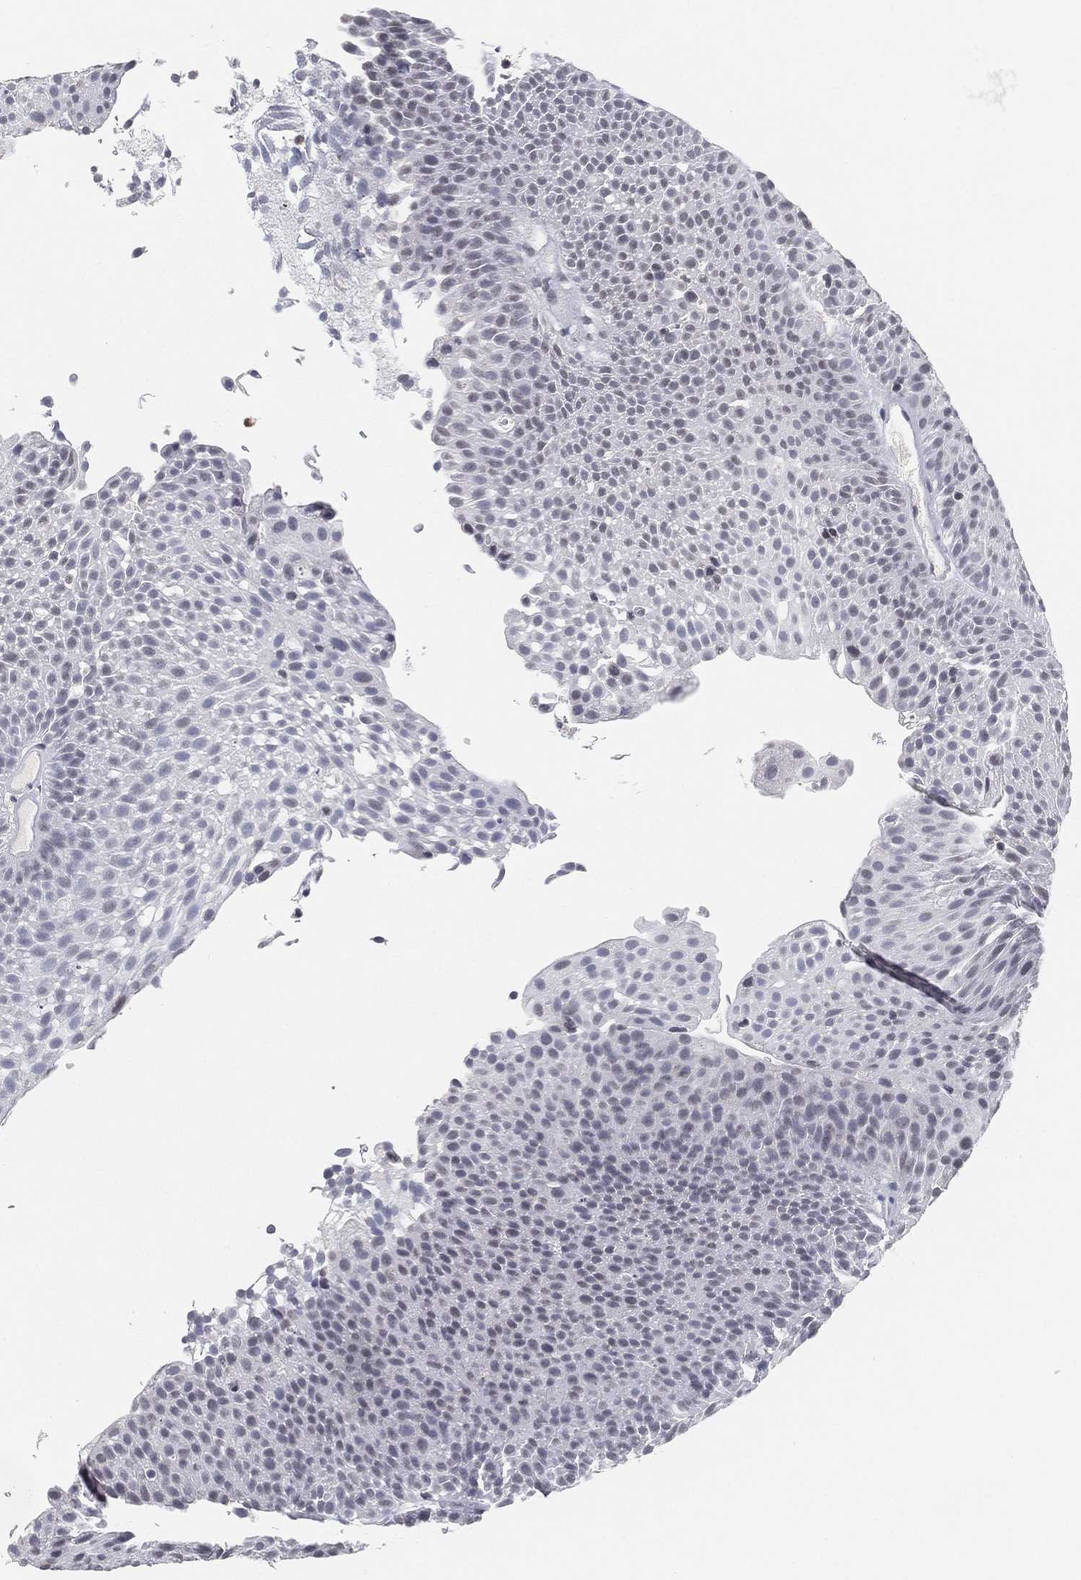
{"staining": {"intensity": "negative", "quantity": "none", "location": "none"}, "tissue": "urothelial cancer", "cell_type": "Tumor cells", "image_type": "cancer", "snomed": [{"axis": "morphology", "description": "Urothelial carcinoma, Low grade"}, {"axis": "topography", "description": "Urinary bladder"}], "caption": "Tumor cells show no significant protein expression in urothelial carcinoma (low-grade).", "gene": "ARG1", "patient": {"sex": "male", "age": 65}}